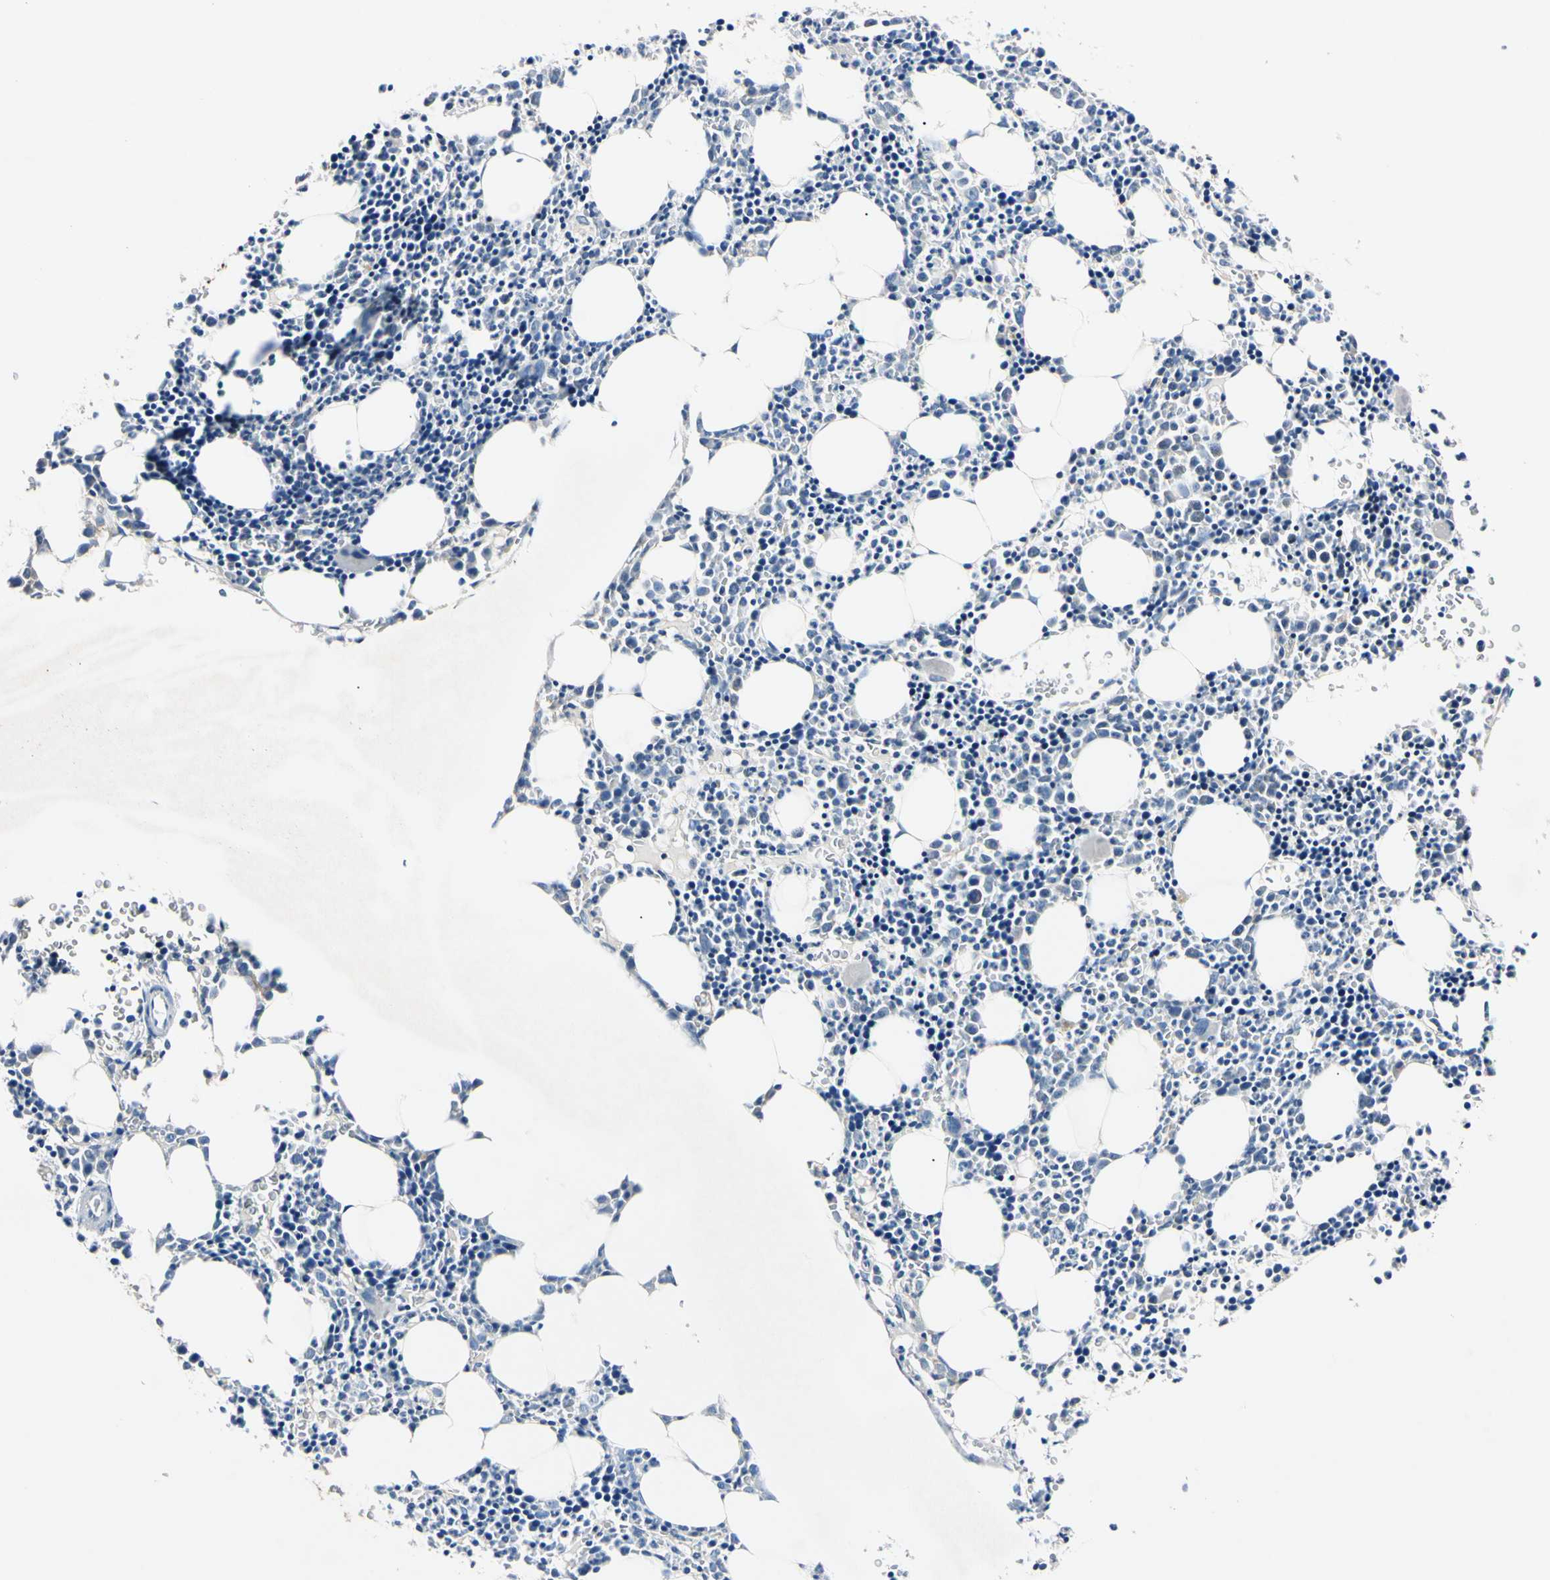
{"staining": {"intensity": "negative", "quantity": "none", "location": "none"}, "tissue": "bone marrow", "cell_type": "Hematopoietic cells", "image_type": "normal", "snomed": [{"axis": "morphology", "description": "Normal tissue, NOS"}, {"axis": "morphology", "description": "Inflammation, NOS"}, {"axis": "topography", "description": "Bone marrow"}], "caption": "Immunohistochemical staining of normal human bone marrow exhibits no significant staining in hematopoietic cells. (DAB (3,3'-diaminobenzidine) immunohistochemistry (IHC) with hematoxylin counter stain).", "gene": "PNKD", "patient": {"sex": "female", "age": 17}}